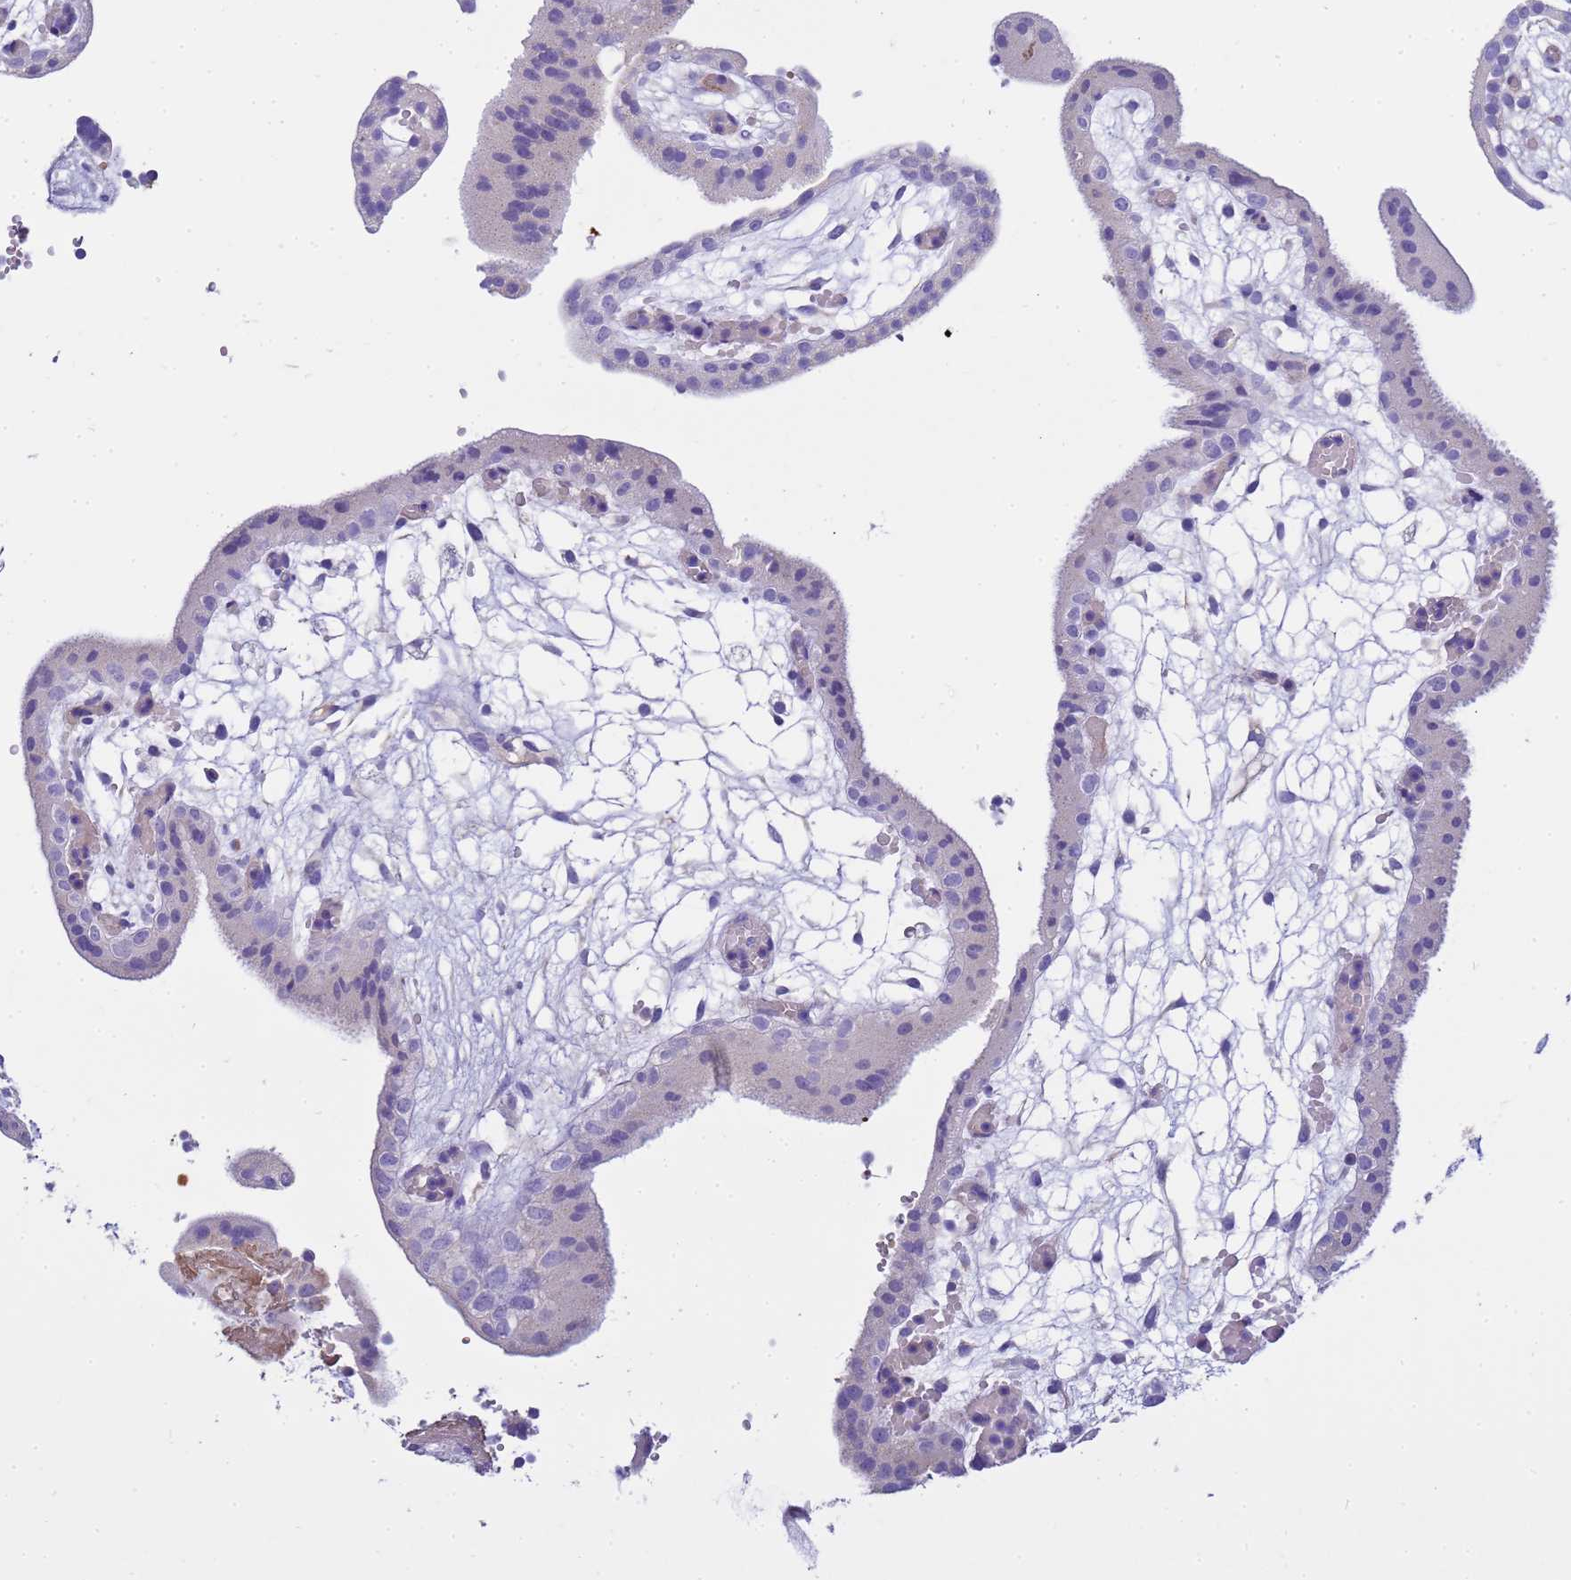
{"staining": {"intensity": "negative", "quantity": "none", "location": "none"}, "tissue": "placenta", "cell_type": "Decidual cells", "image_type": "normal", "snomed": [{"axis": "morphology", "description": "Normal tissue, NOS"}, {"axis": "topography", "description": "Placenta"}], "caption": "Immunohistochemical staining of benign human placenta shows no significant expression in decidual cells. The staining was performed using DAB (3,3'-diaminobenzidine) to visualize the protein expression in brown, while the nuclei were stained in blue with hematoxylin (Magnification: 20x).", "gene": "RIPPLY2", "patient": {"sex": "female", "age": 18}}